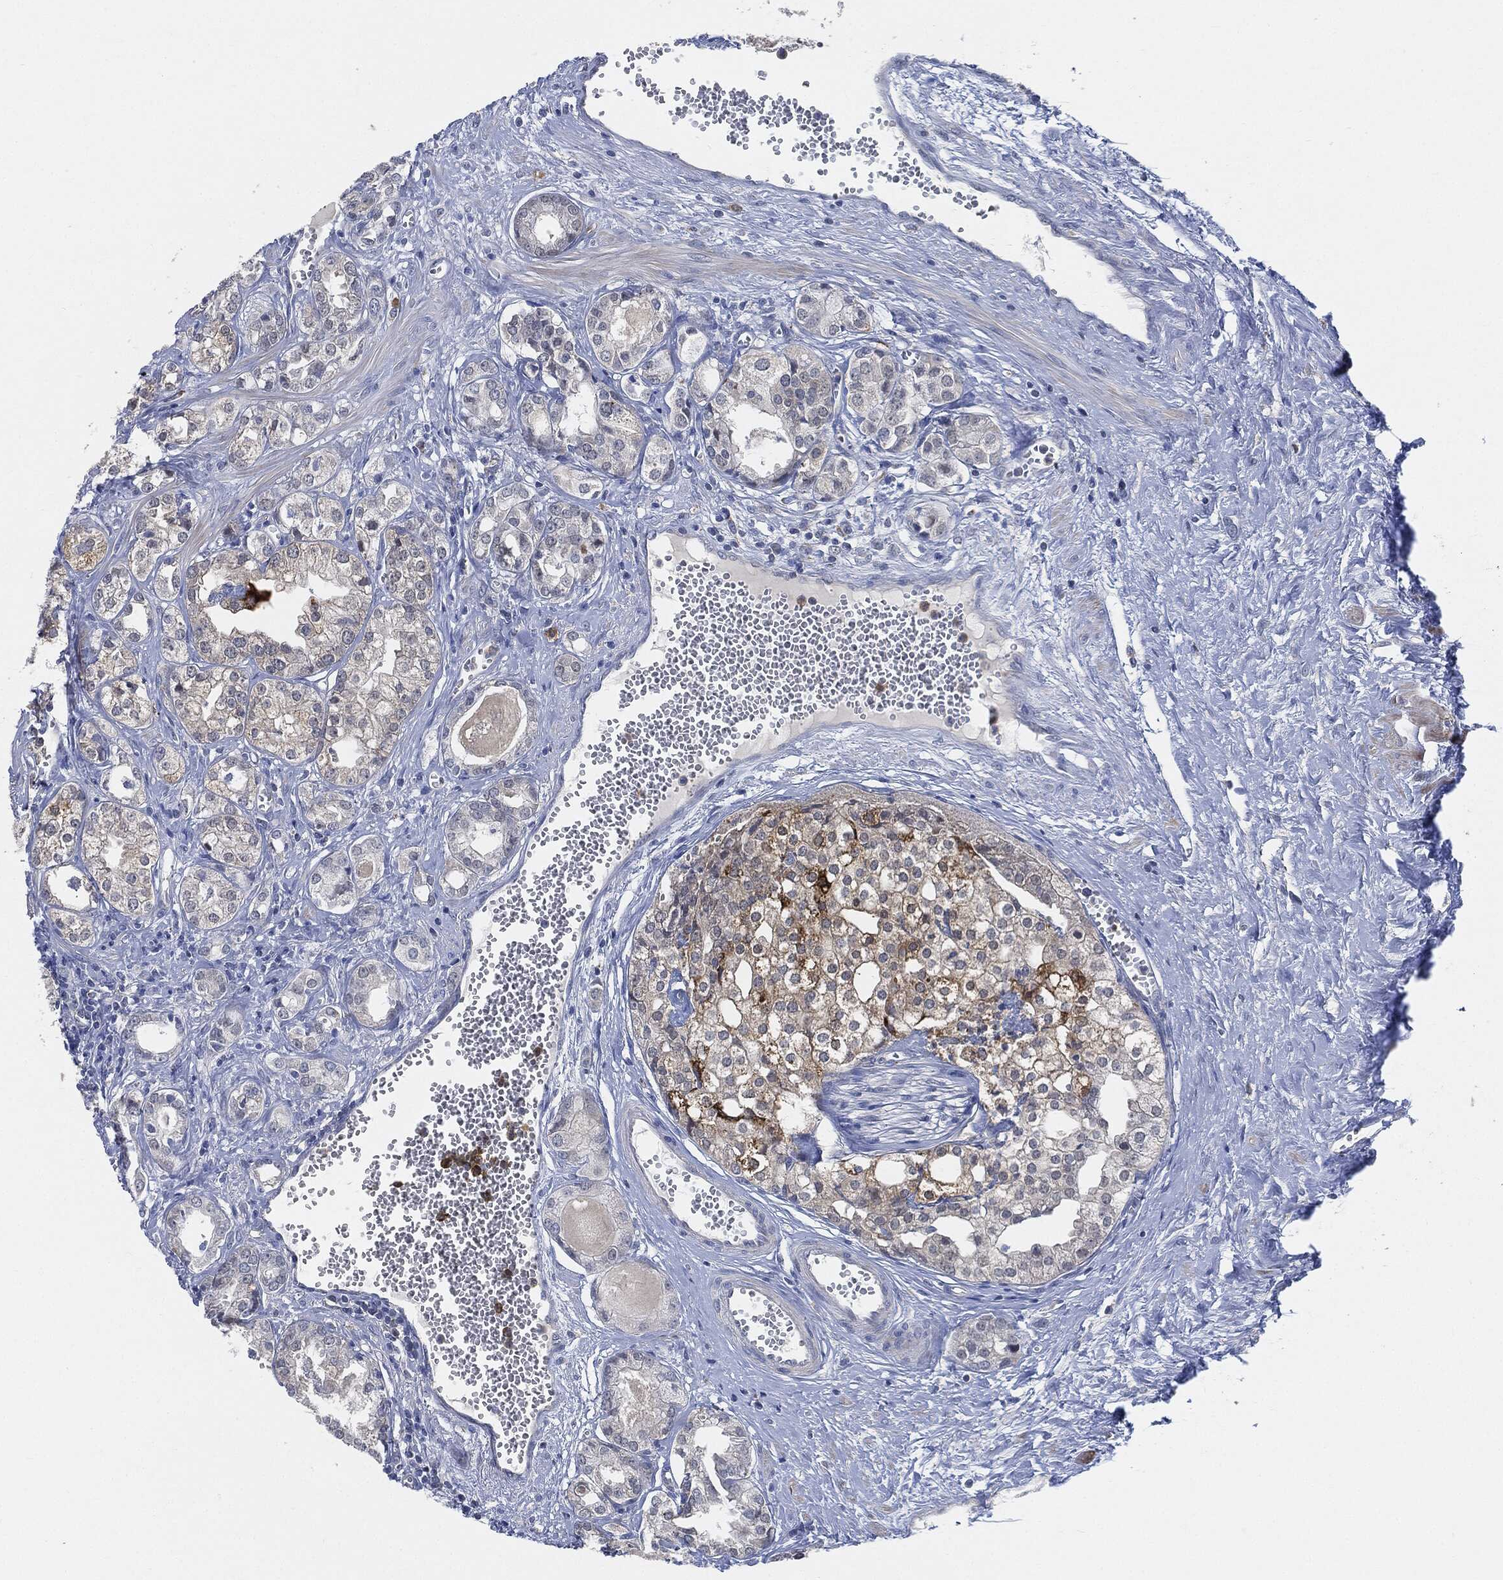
{"staining": {"intensity": "negative", "quantity": "none", "location": "none"}, "tissue": "prostate cancer", "cell_type": "Tumor cells", "image_type": "cancer", "snomed": [{"axis": "morphology", "description": "Adenocarcinoma, NOS"}, {"axis": "topography", "description": "Prostate and seminal vesicle, NOS"}, {"axis": "topography", "description": "Prostate"}], "caption": "A histopathology image of prostate cancer stained for a protein shows no brown staining in tumor cells.", "gene": "VSIG4", "patient": {"sex": "male", "age": 62}}